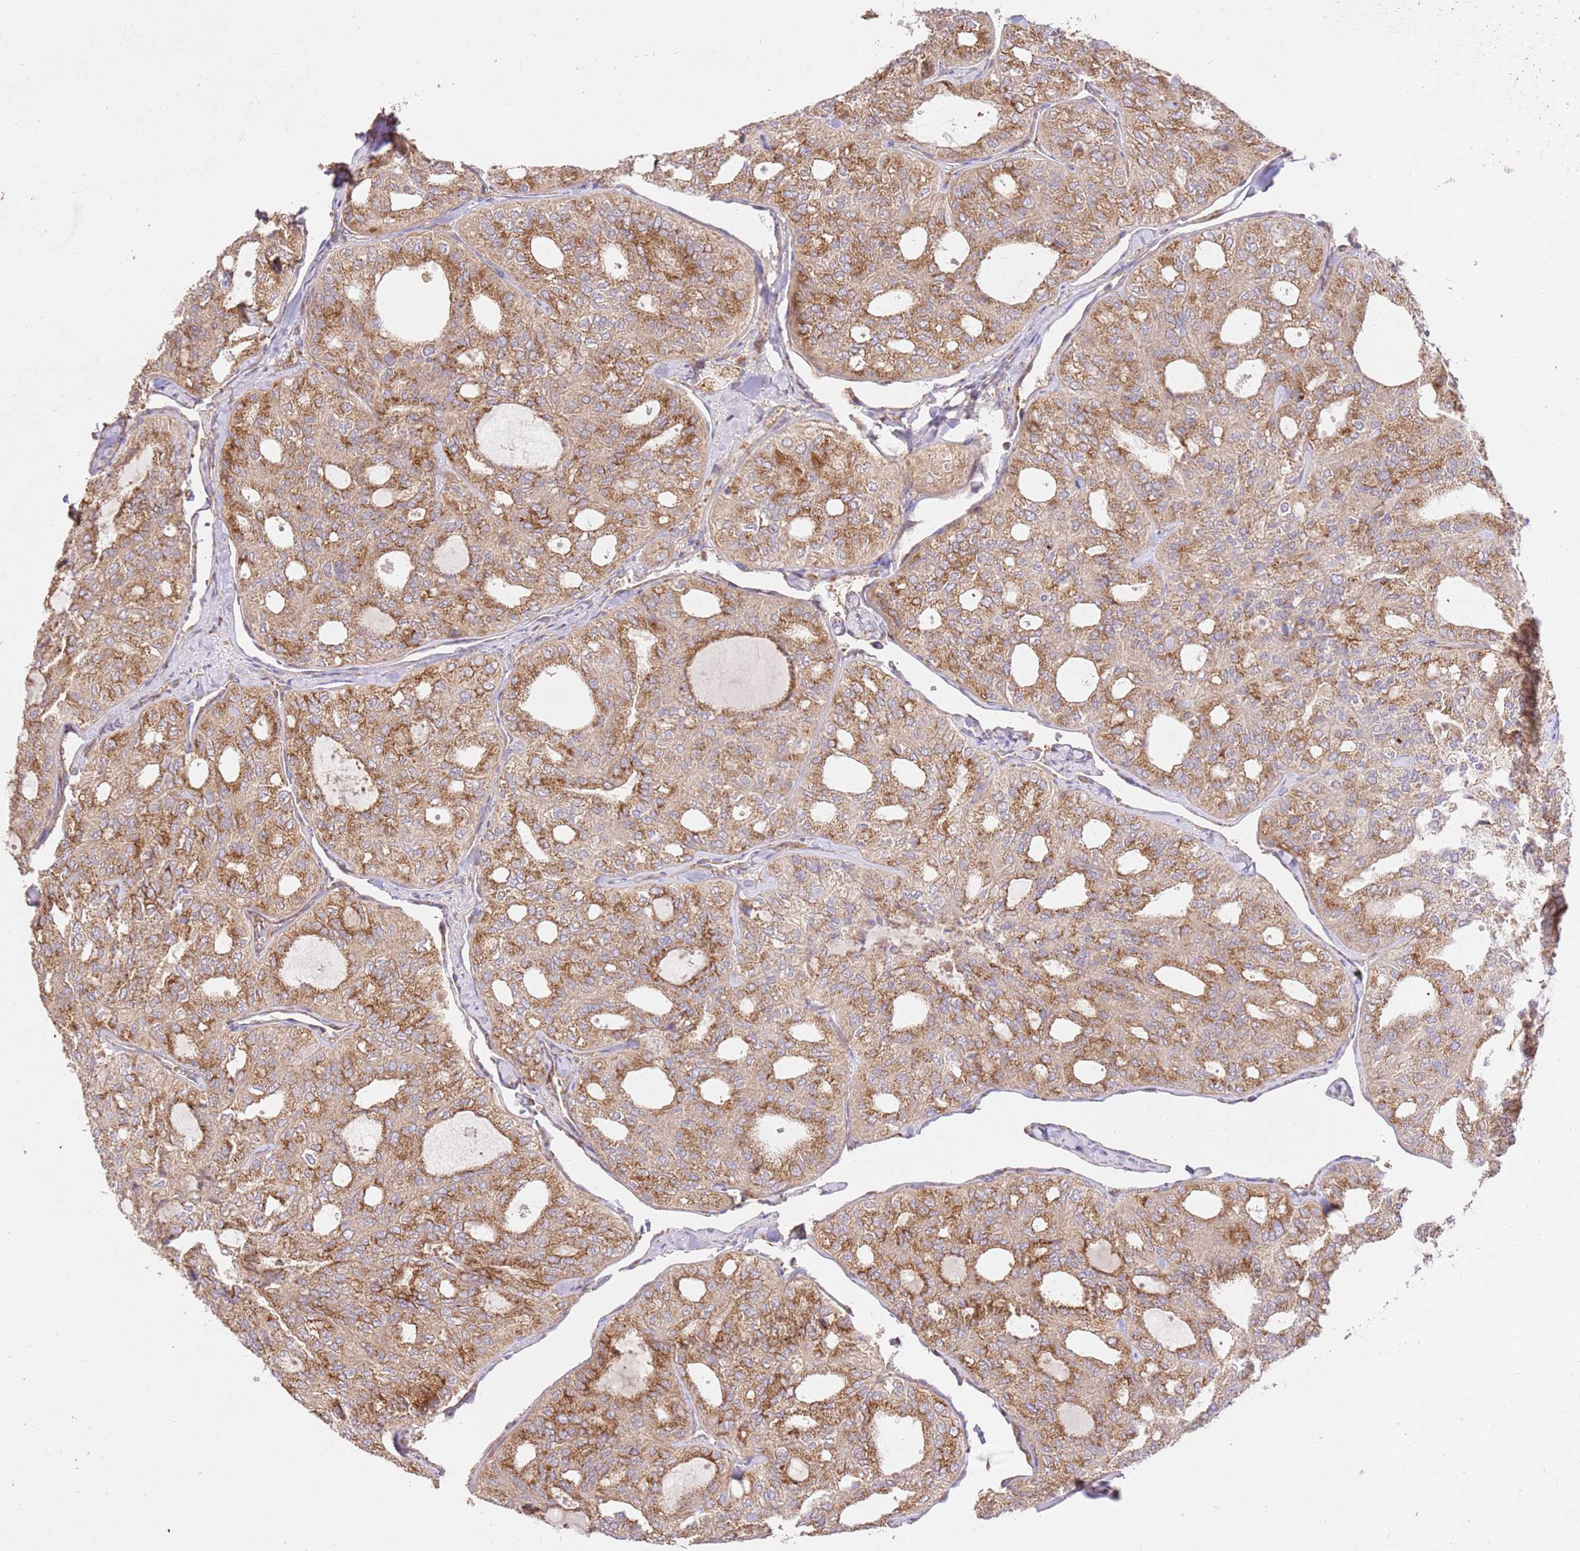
{"staining": {"intensity": "moderate", "quantity": ">75%", "location": "cytoplasmic/membranous"}, "tissue": "thyroid cancer", "cell_type": "Tumor cells", "image_type": "cancer", "snomed": [{"axis": "morphology", "description": "Follicular adenoma carcinoma, NOS"}, {"axis": "topography", "description": "Thyroid gland"}], "caption": "The micrograph displays immunohistochemical staining of thyroid cancer. There is moderate cytoplasmic/membranous staining is identified in approximately >75% of tumor cells.", "gene": "ZBTB39", "patient": {"sex": "male", "age": 75}}